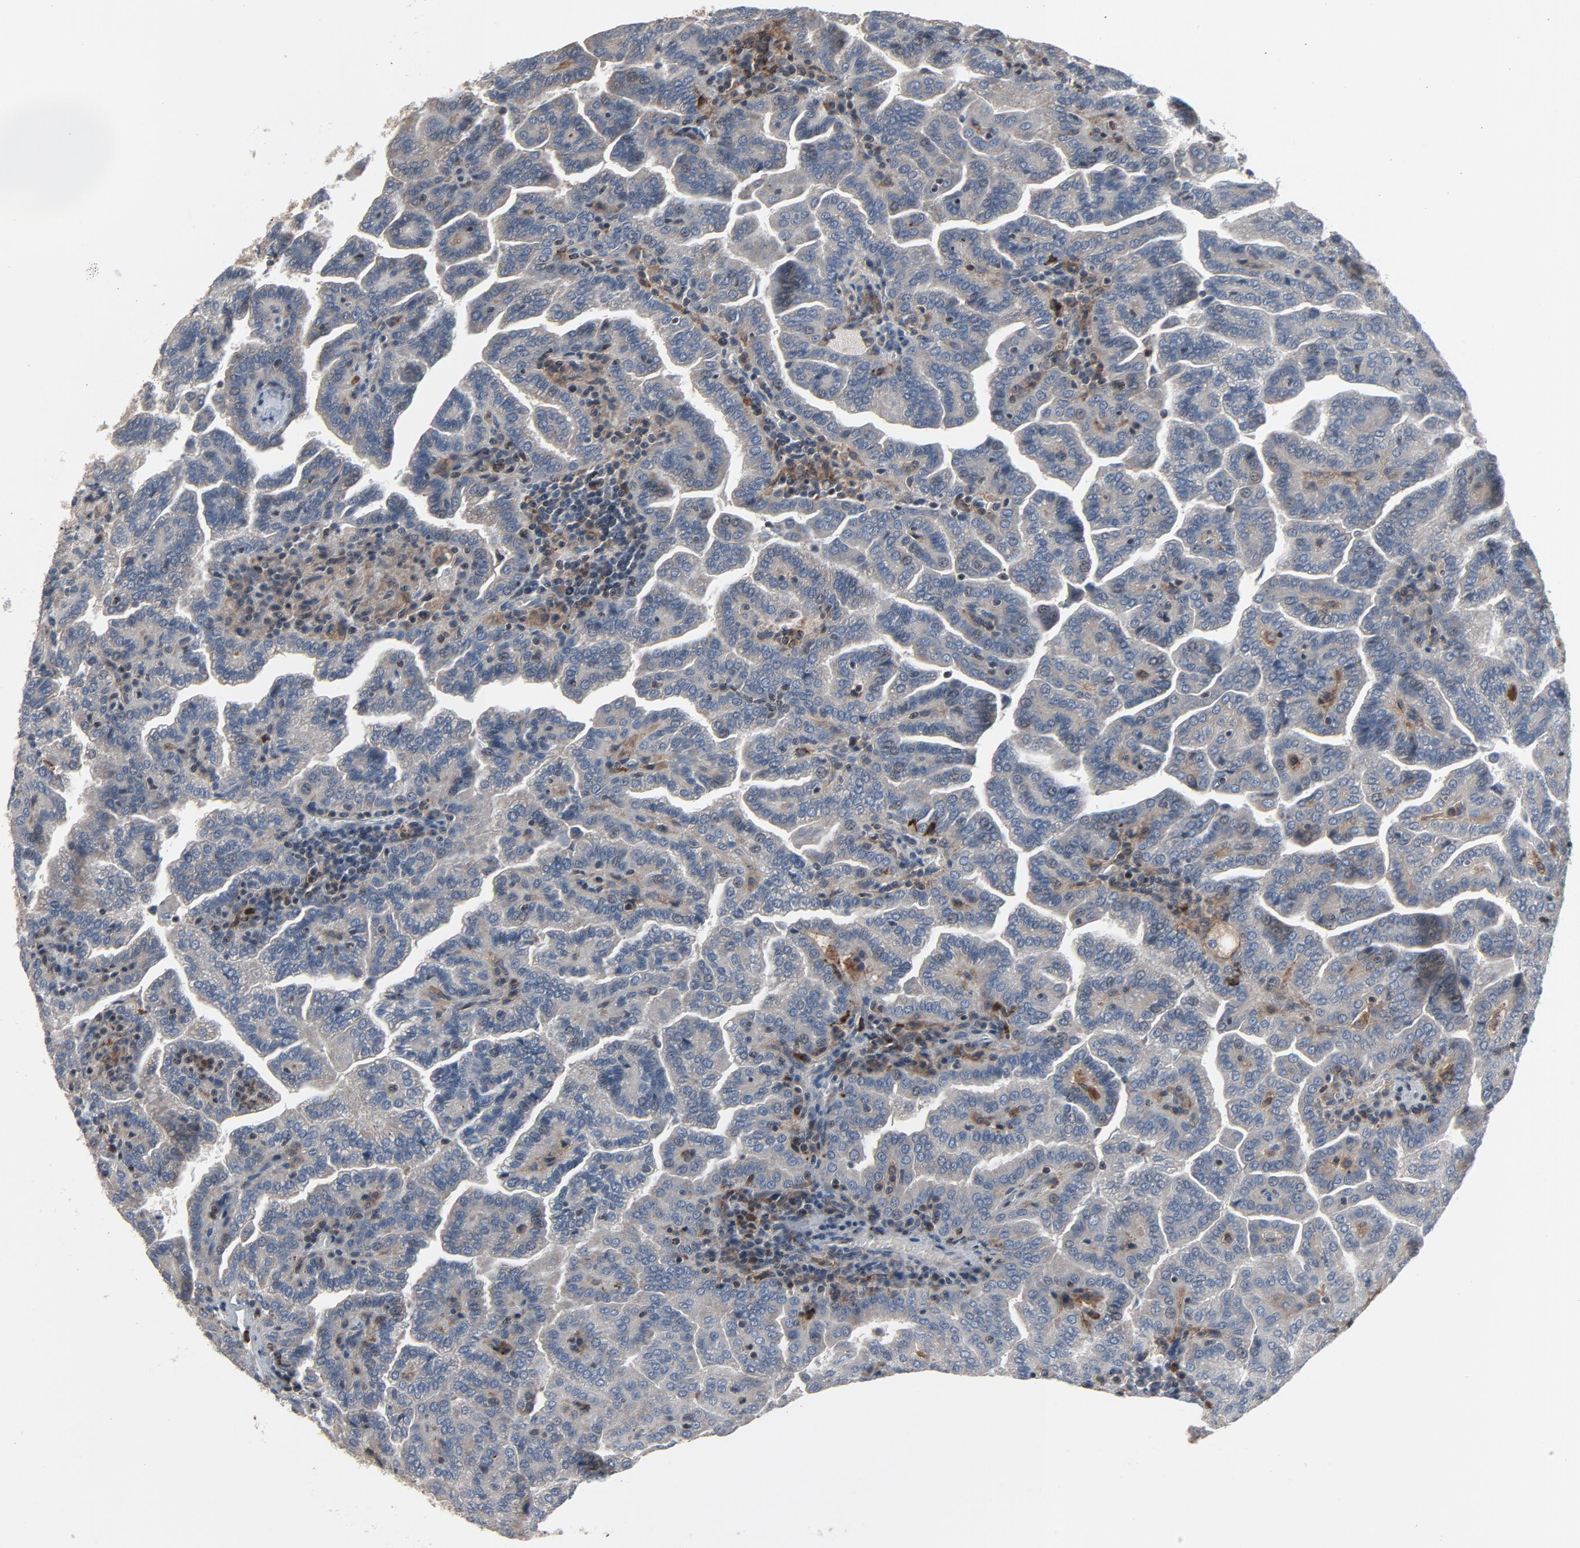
{"staining": {"intensity": "negative", "quantity": "none", "location": "none"}, "tissue": "renal cancer", "cell_type": "Tumor cells", "image_type": "cancer", "snomed": [{"axis": "morphology", "description": "Adenocarcinoma, NOS"}, {"axis": "topography", "description": "Kidney"}], "caption": "High magnification brightfield microscopy of renal cancer (adenocarcinoma) stained with DAB (brown) and counterstained with hematoxylin (blue): tumor cells show no significant expression.", "gene": "PDZD4", "patient": {"sex": "male", "age": 61}}